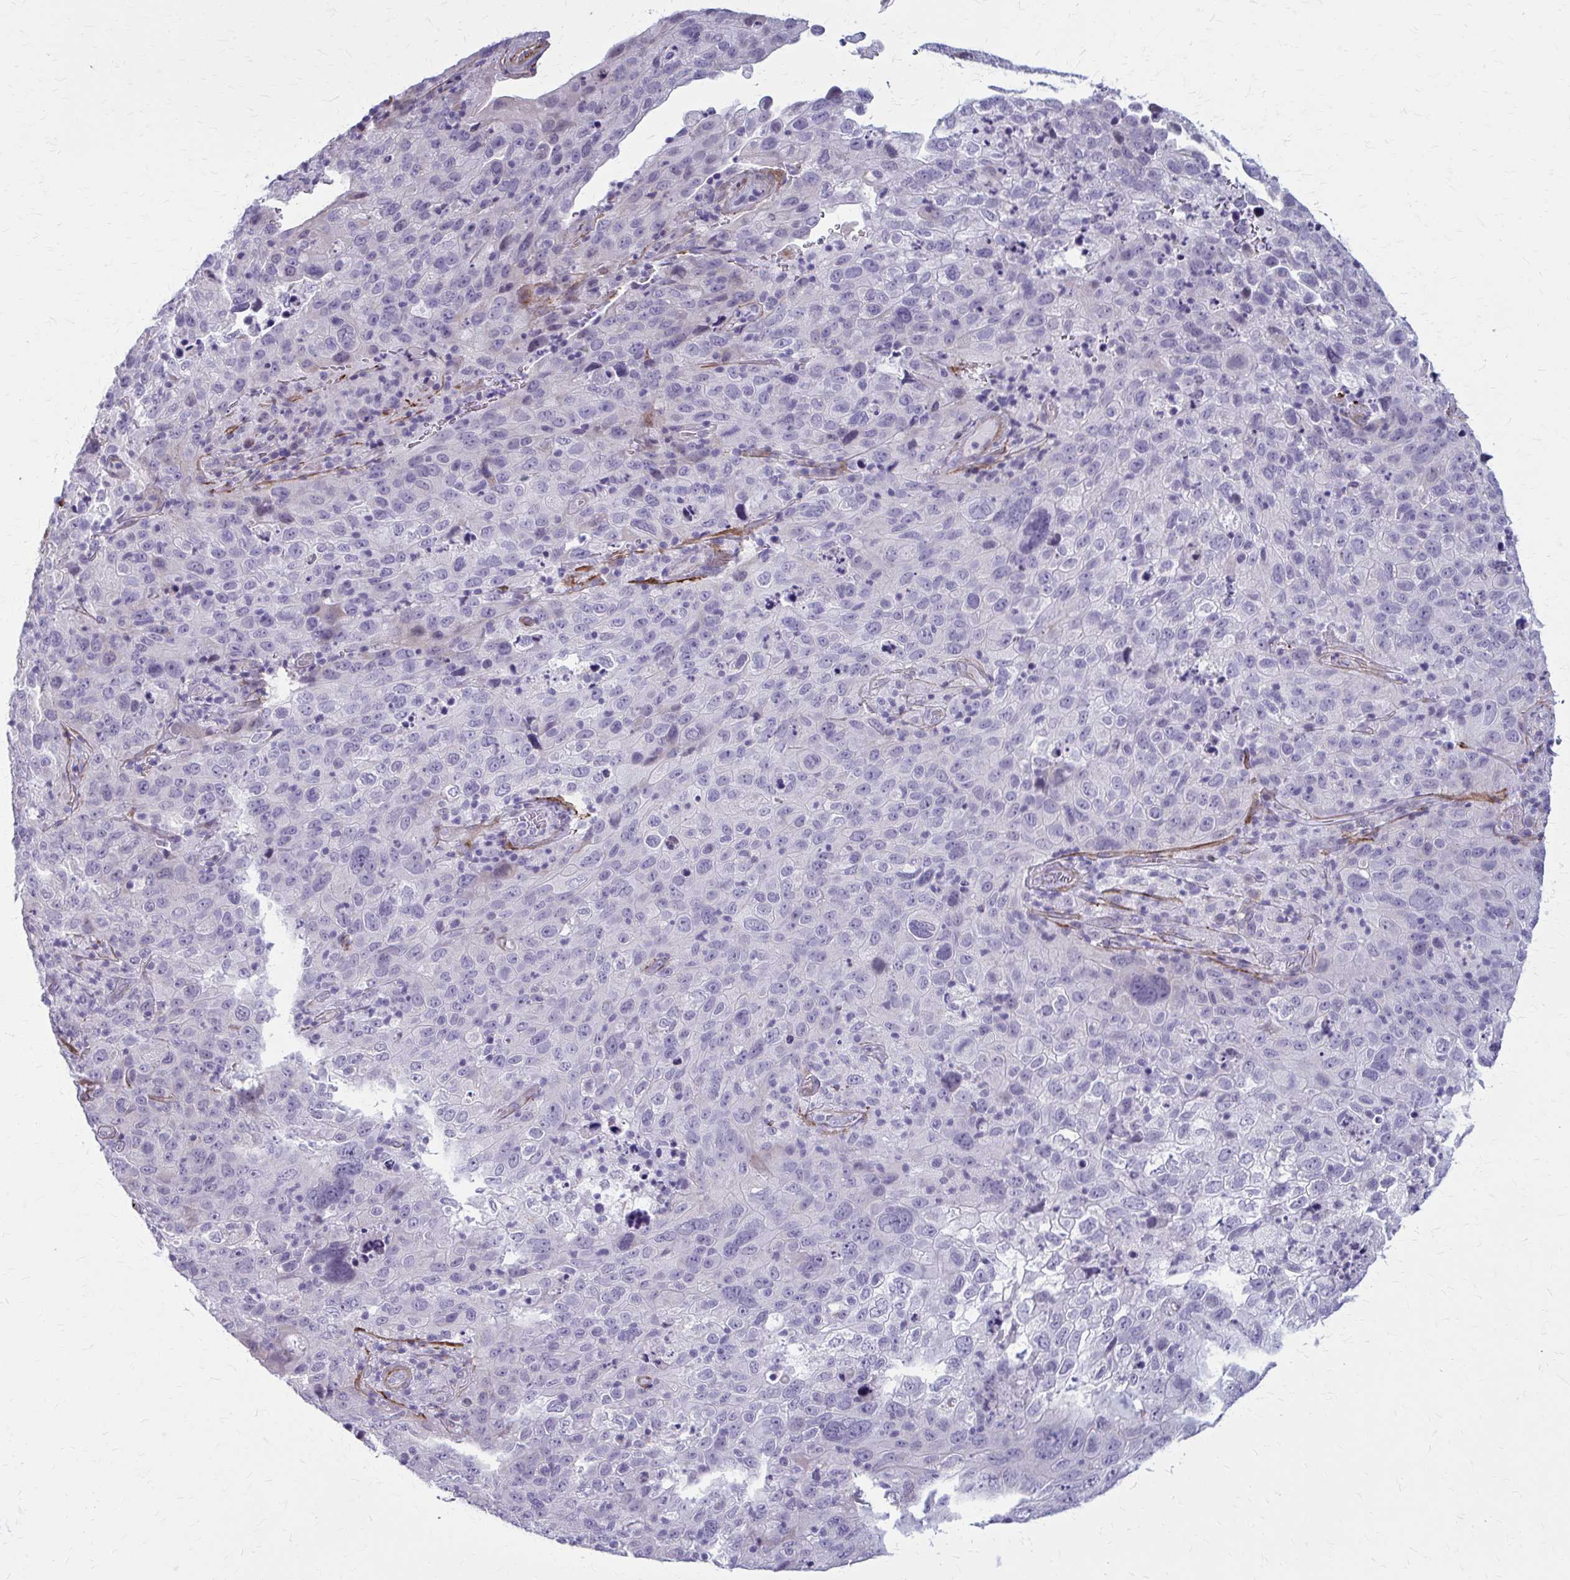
{"staining": {"intensity": "negative", "quantity": "none", "location": "none"}, "tissue": "cervical cancer", "cell_type": "Tumor cells", "image_type": "cancer", "snomed": [{"axis": "morphology", "description": "Squamous cell carcinoma, NOS"}, {"axis": "topography", "description": "Cervix"}], "caption": "This is an immunohistochemistry histopathology image of human cervical squamous cell carcinoma. There is no positivity in tumor cells.", "gene": "AKAP12", "patient": {"sex": "female", "age": 44}}